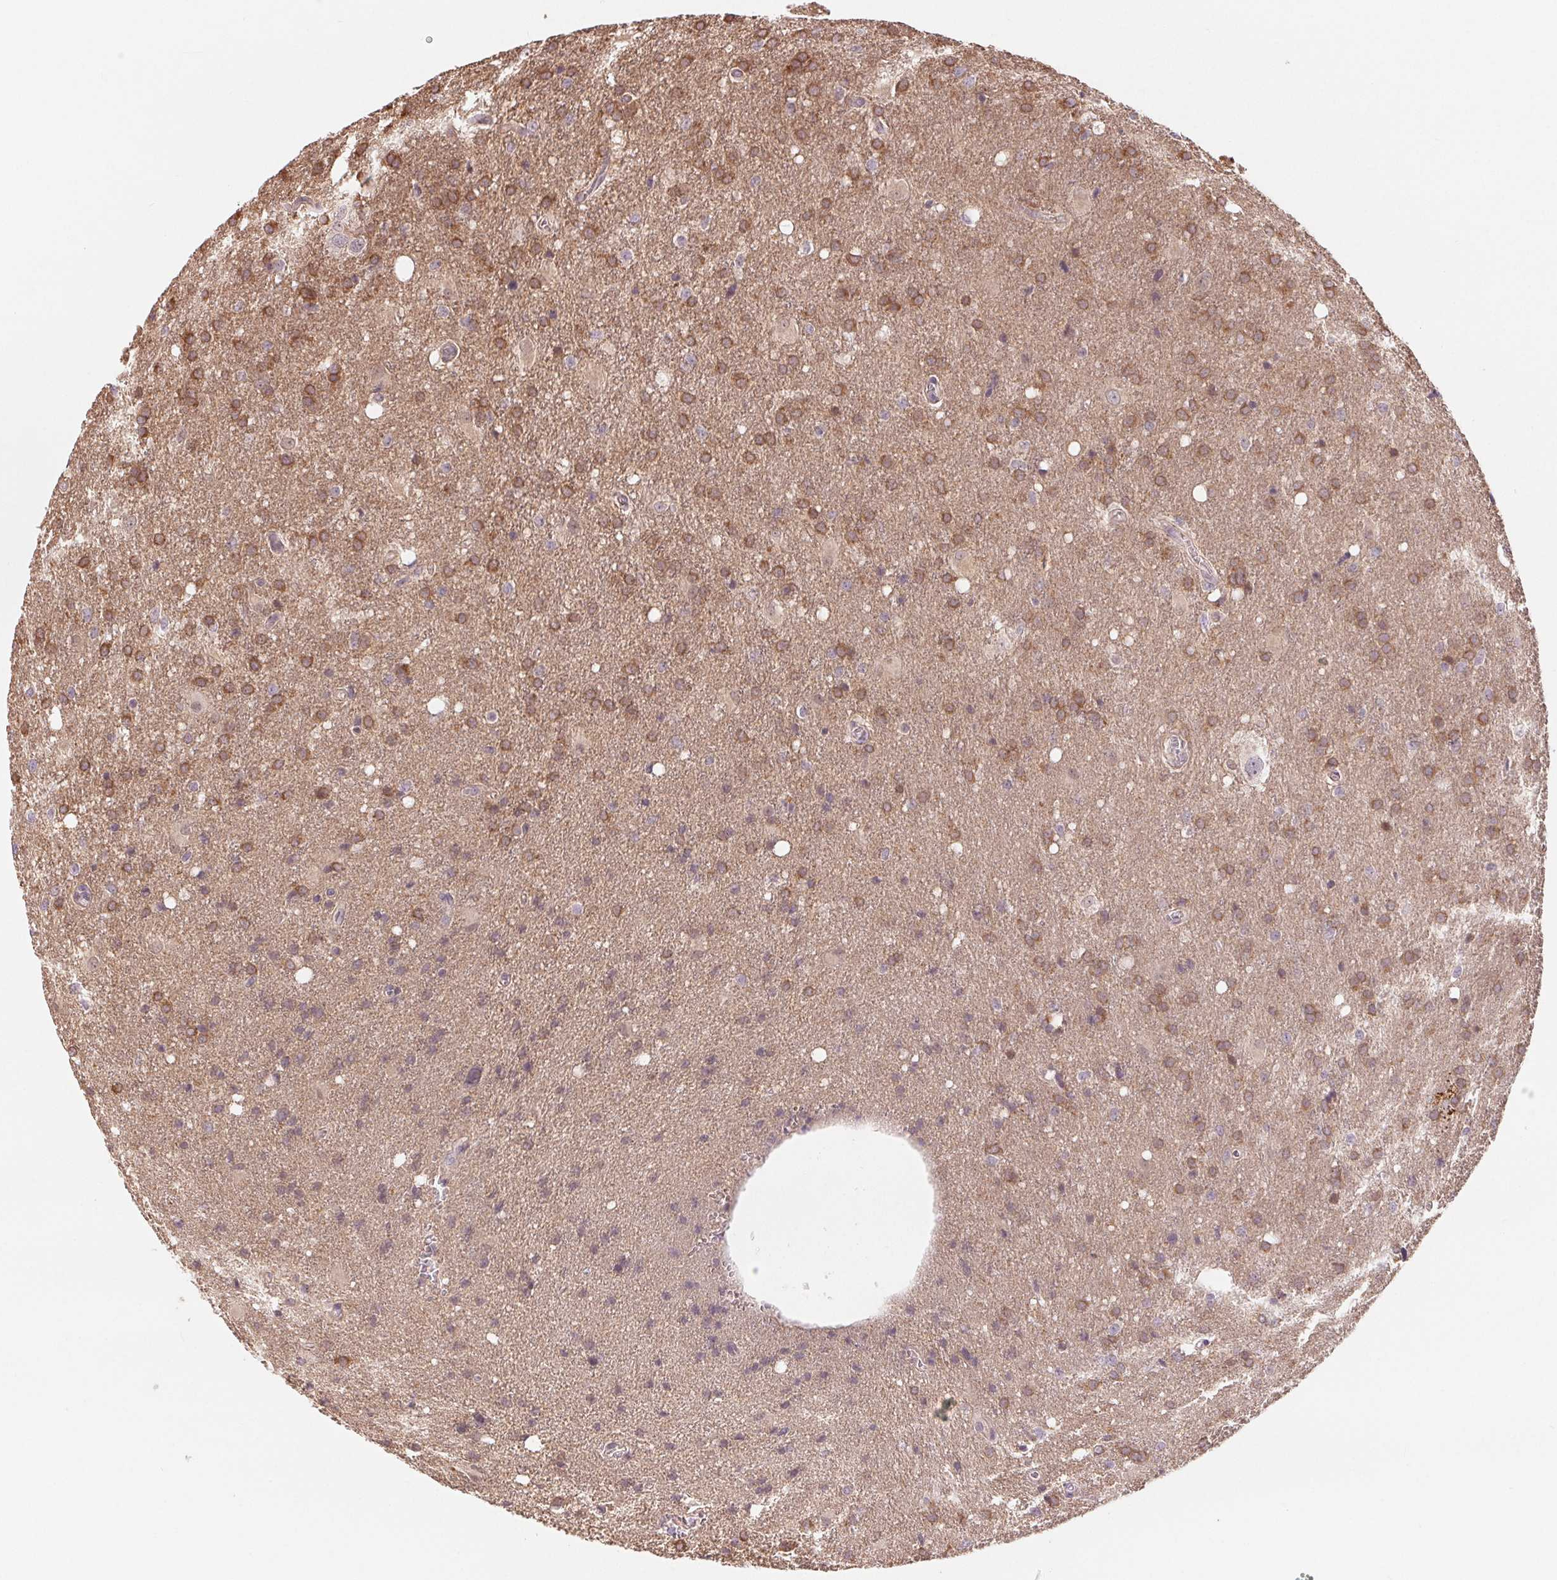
{"staining": {"intensity": "moderate", "quantity": ">75%", "location": "cytoplasmic/membranous"}, "tissue": "glioma", "cell_type": "Tumor cells", "image_type": "cancer", "snomed": [{"axis": "morphology", "description": "Glioma, malignant, Low grade"}, {"axis": "topography", "description": "Brain"}], "caption": "Protein staining of glioma tissue shows moderate cytoplasmic/membranous positivity in approximately >75% of tumor cells.", "gene": "CFC1", "patient": {"sex": "male", "age": 66}}